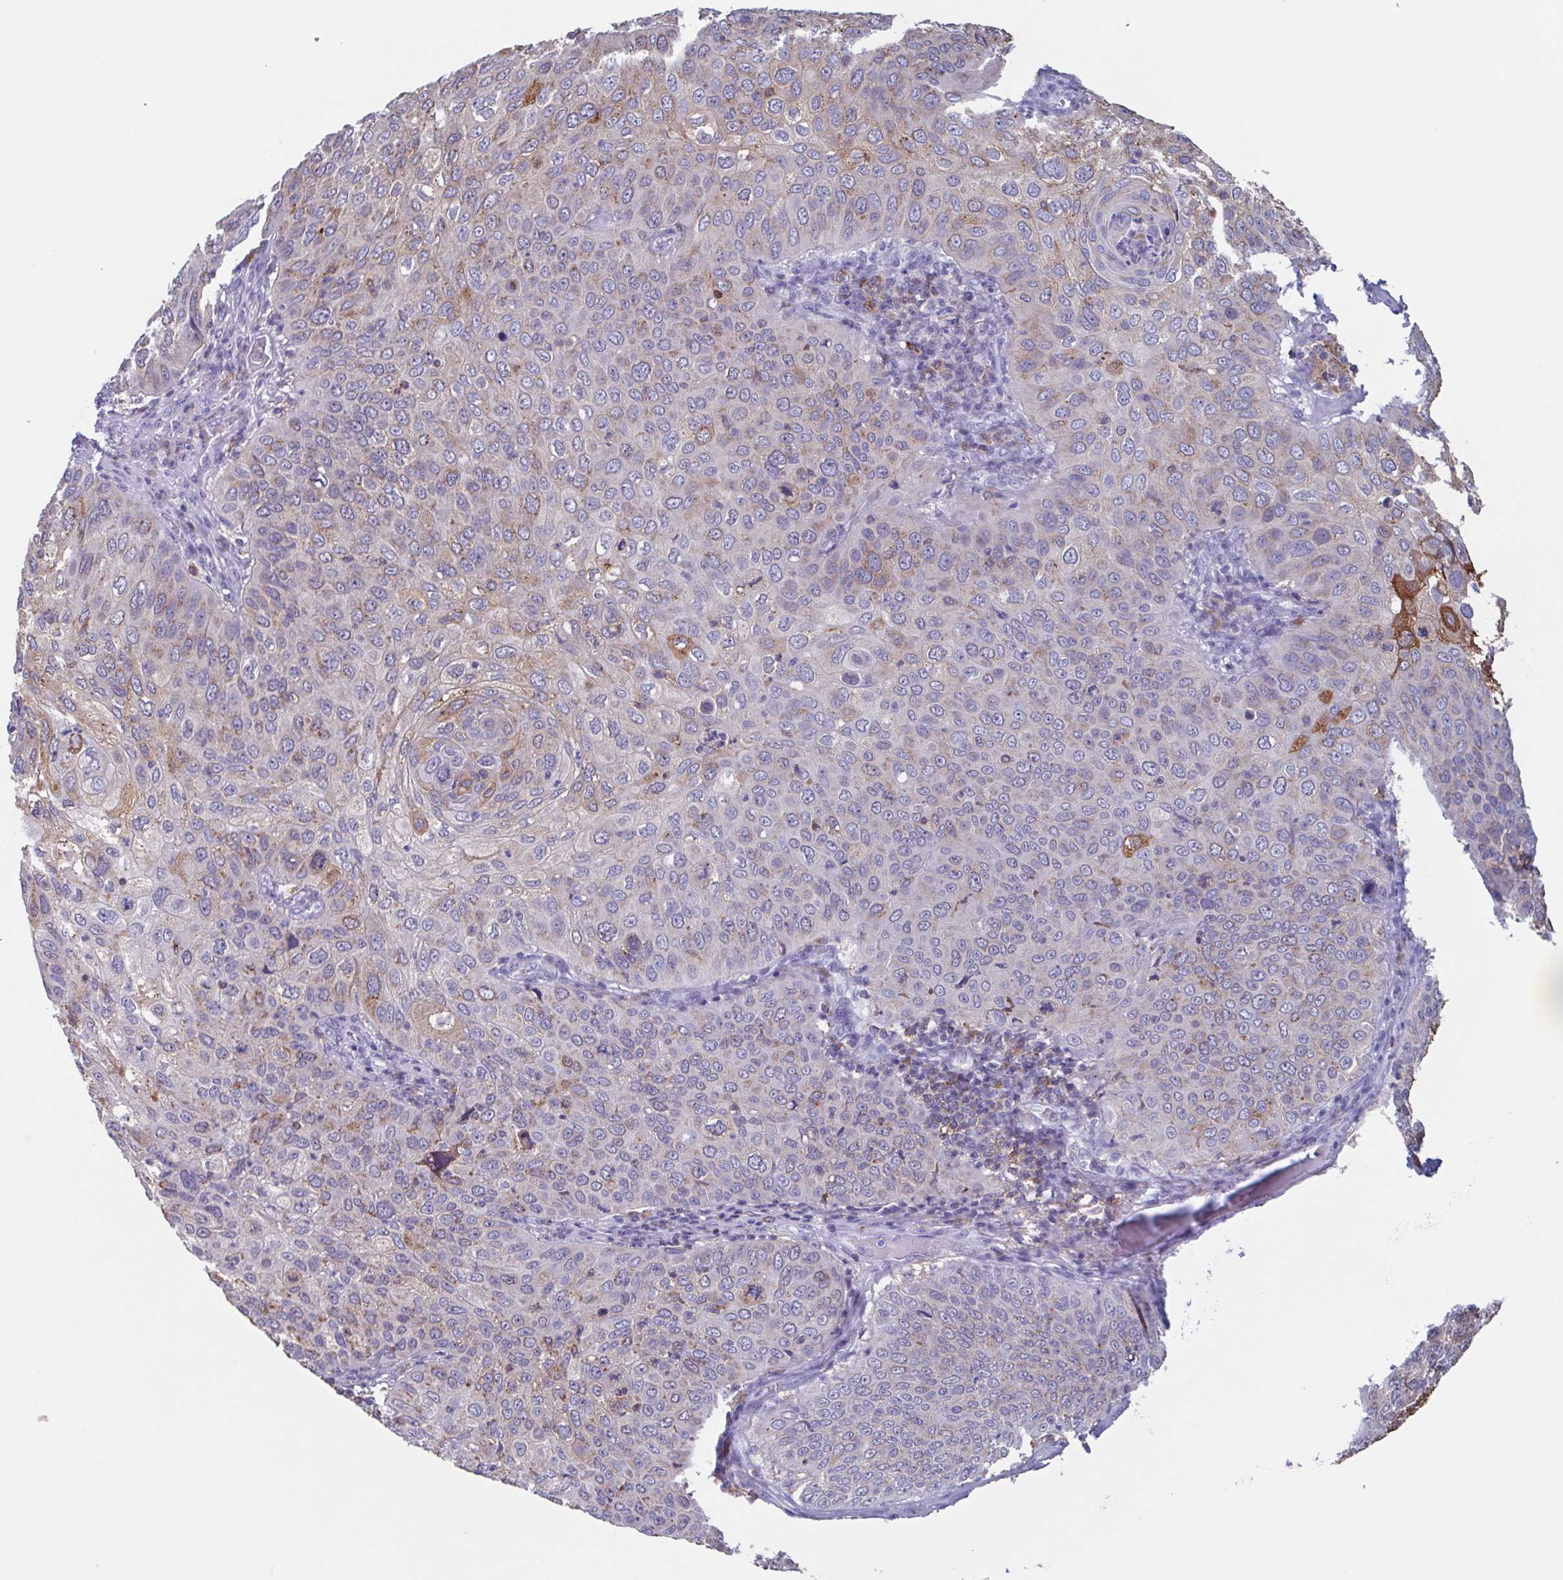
{"staining": {"intensity": "moderate", "quantity": "<25%", "location": "cytoplasmic/membranous"}, "tissue": "skin cancer", "cell_type": "Tumor cells", "image_type": "cancer", "snomed": [{"axis": "morphology", "description": "Squamous cell carcinoma, NOS"}, {"axis": "topography", "description": "Skin"}], "caption": "Approximately <25% of tumor cells in human skin cancer exhibit moderate cytoplasmic/membranous protein staining as visualized by brown immunohistochemical staining.", "gene": "TPD52", "patient": {"sex": "male", "age": 87}}